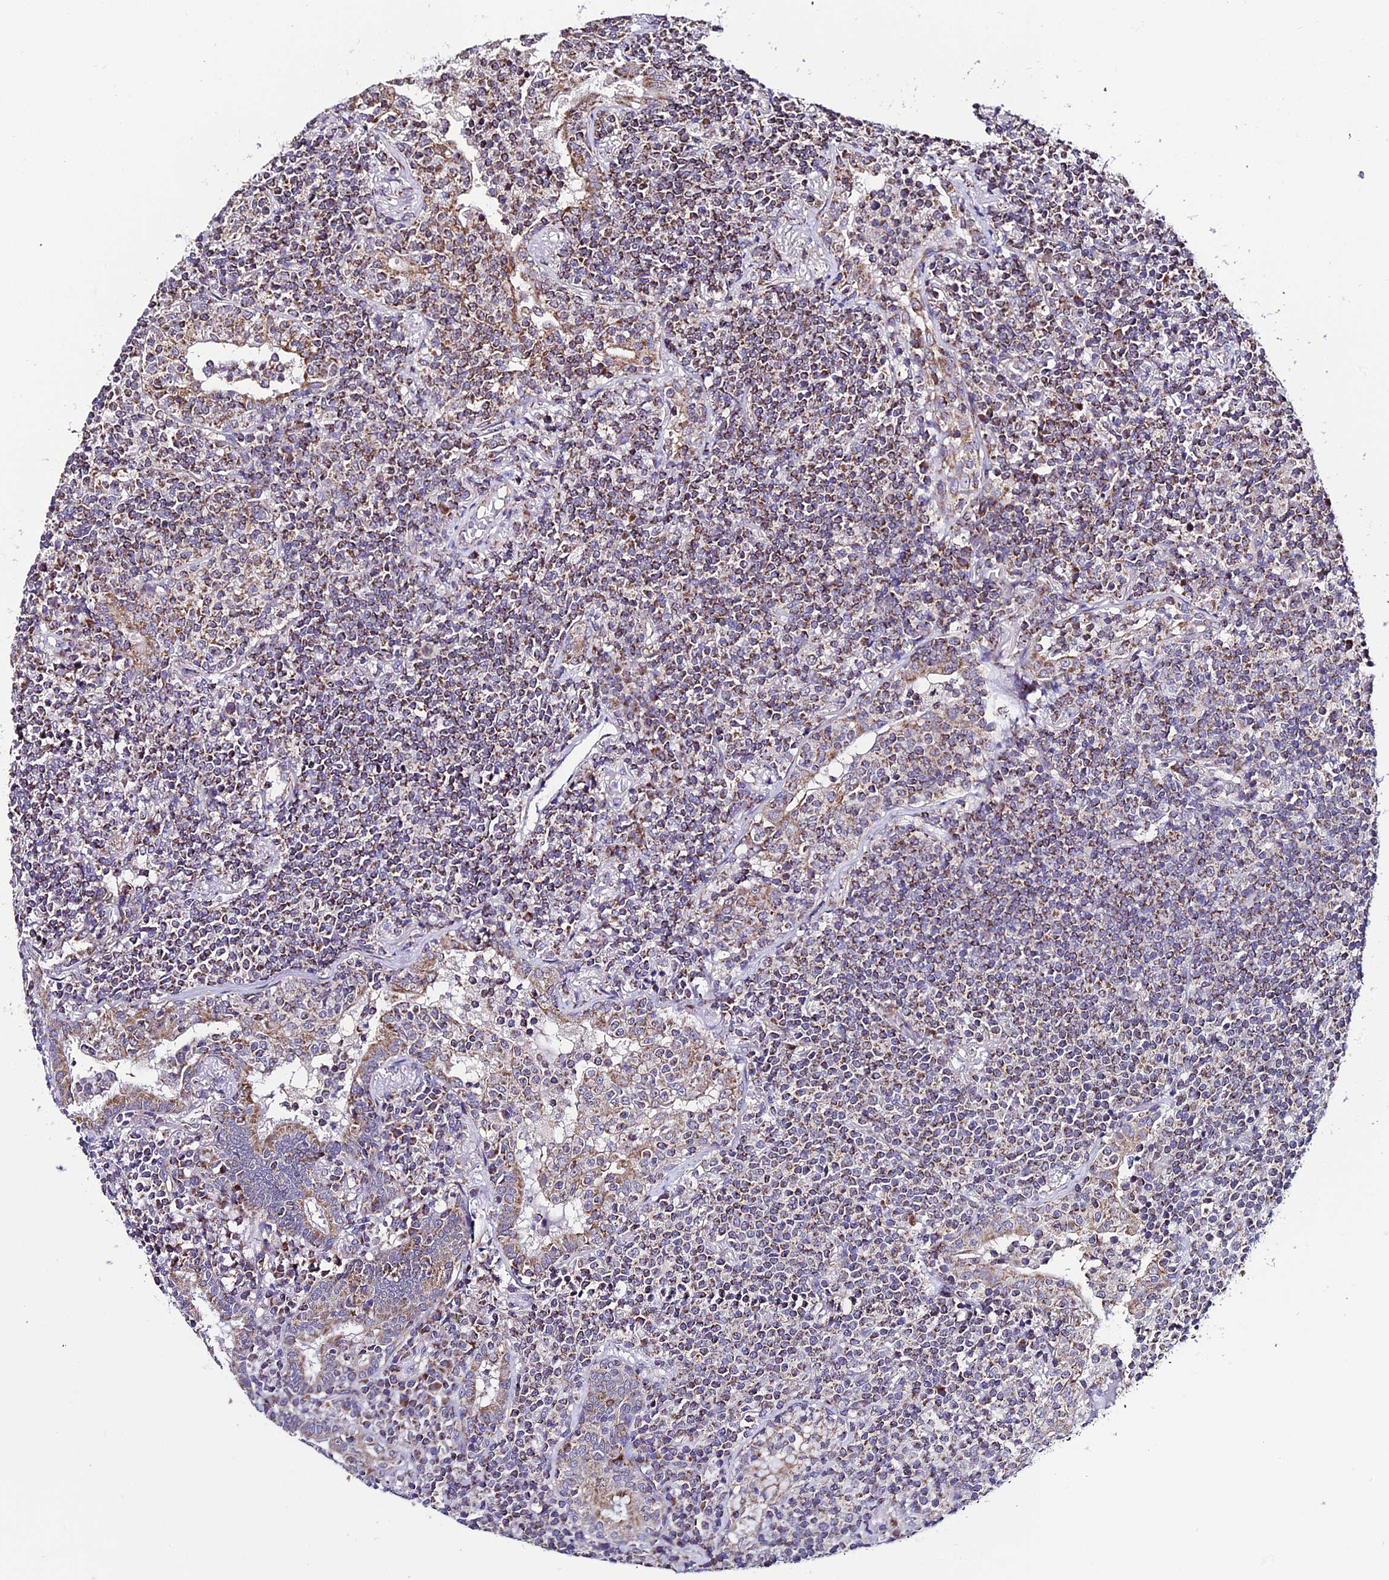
{"staining": {"intensity": "moderate", "quantity": ">75%", "location": "cytoplasmic/membranous"}, "tissue": "lymphoma", "cell_type": "Tumor cells", "image_type": "cancer", "snomed": [{"axis": "morphology", "description": "Malignant lymphoma, non-Hodgkin's type, Low grade"}, {"axis": "topography", "description": "Lung"}], "caption": "This photomicrograph demonstrates immunohistochemistry staining of low-grade malignant lymphoma, non-Hodgkin's type, with medium moderate cytoplasmic/membranous expression in about >75% of tumor cells.", "gene": "PSMD2", "patient": {"sex": "female", "age": 71}}